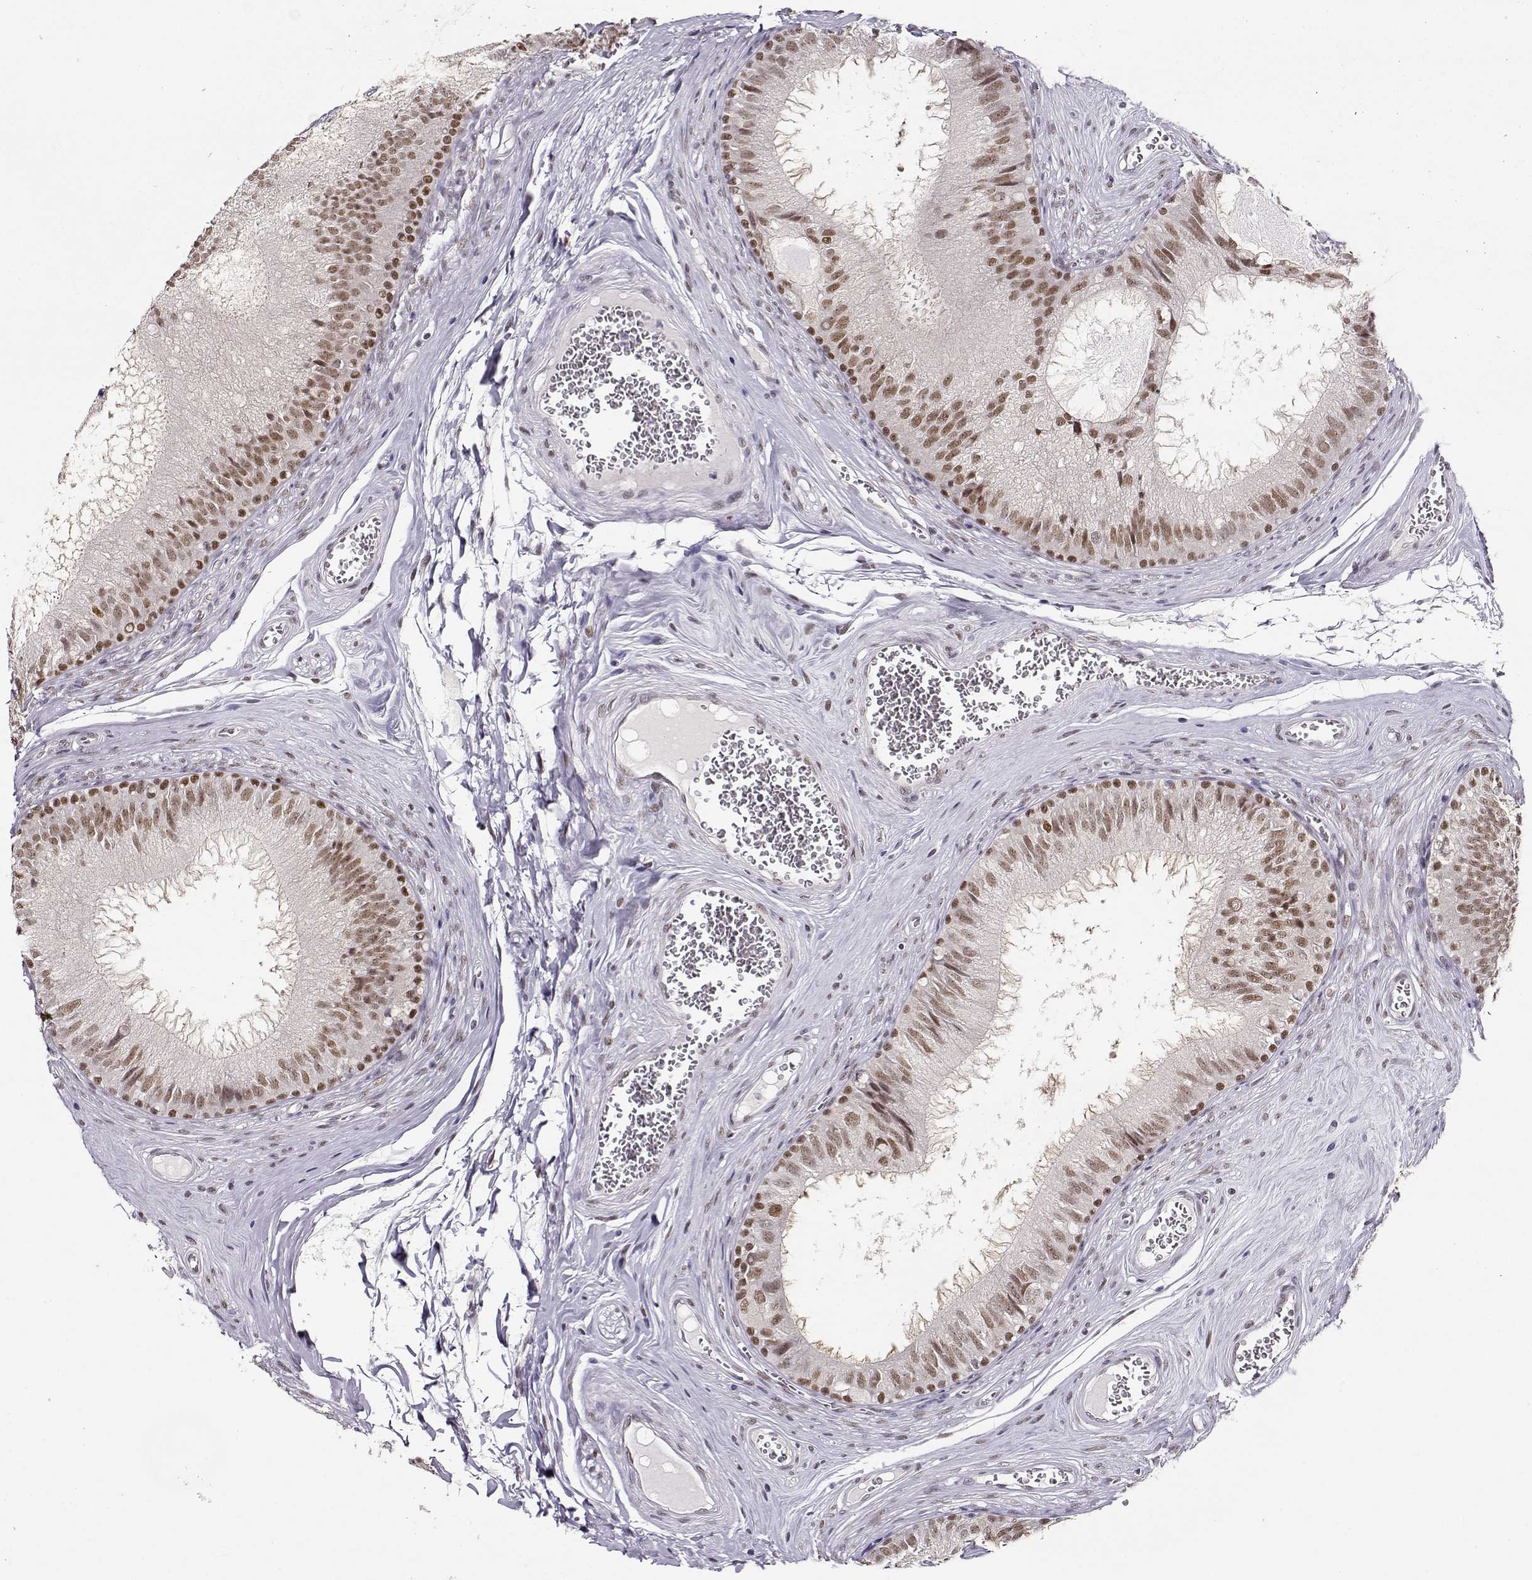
{"staining": {"intensity": "moderate", "quantity": ">75%", "location": "nuclear"}, "tissue": "epididymis", "cell_type": "Glandular cells", "image_type": "normal", "snomed": [{"axis": "morphology", "description": "Normal tissue, NOS"}, {"axis": "topography", "description": "Epididymis"}], "caption": "The immunohistochemical stain shows moderate nuclear staining in glandular cells of benign epididymis. (DAB IHC, brown staining for protein, blue staining for nuclei).", "gene": "POLI", "patient": {"sex": "male", "age": 37}}